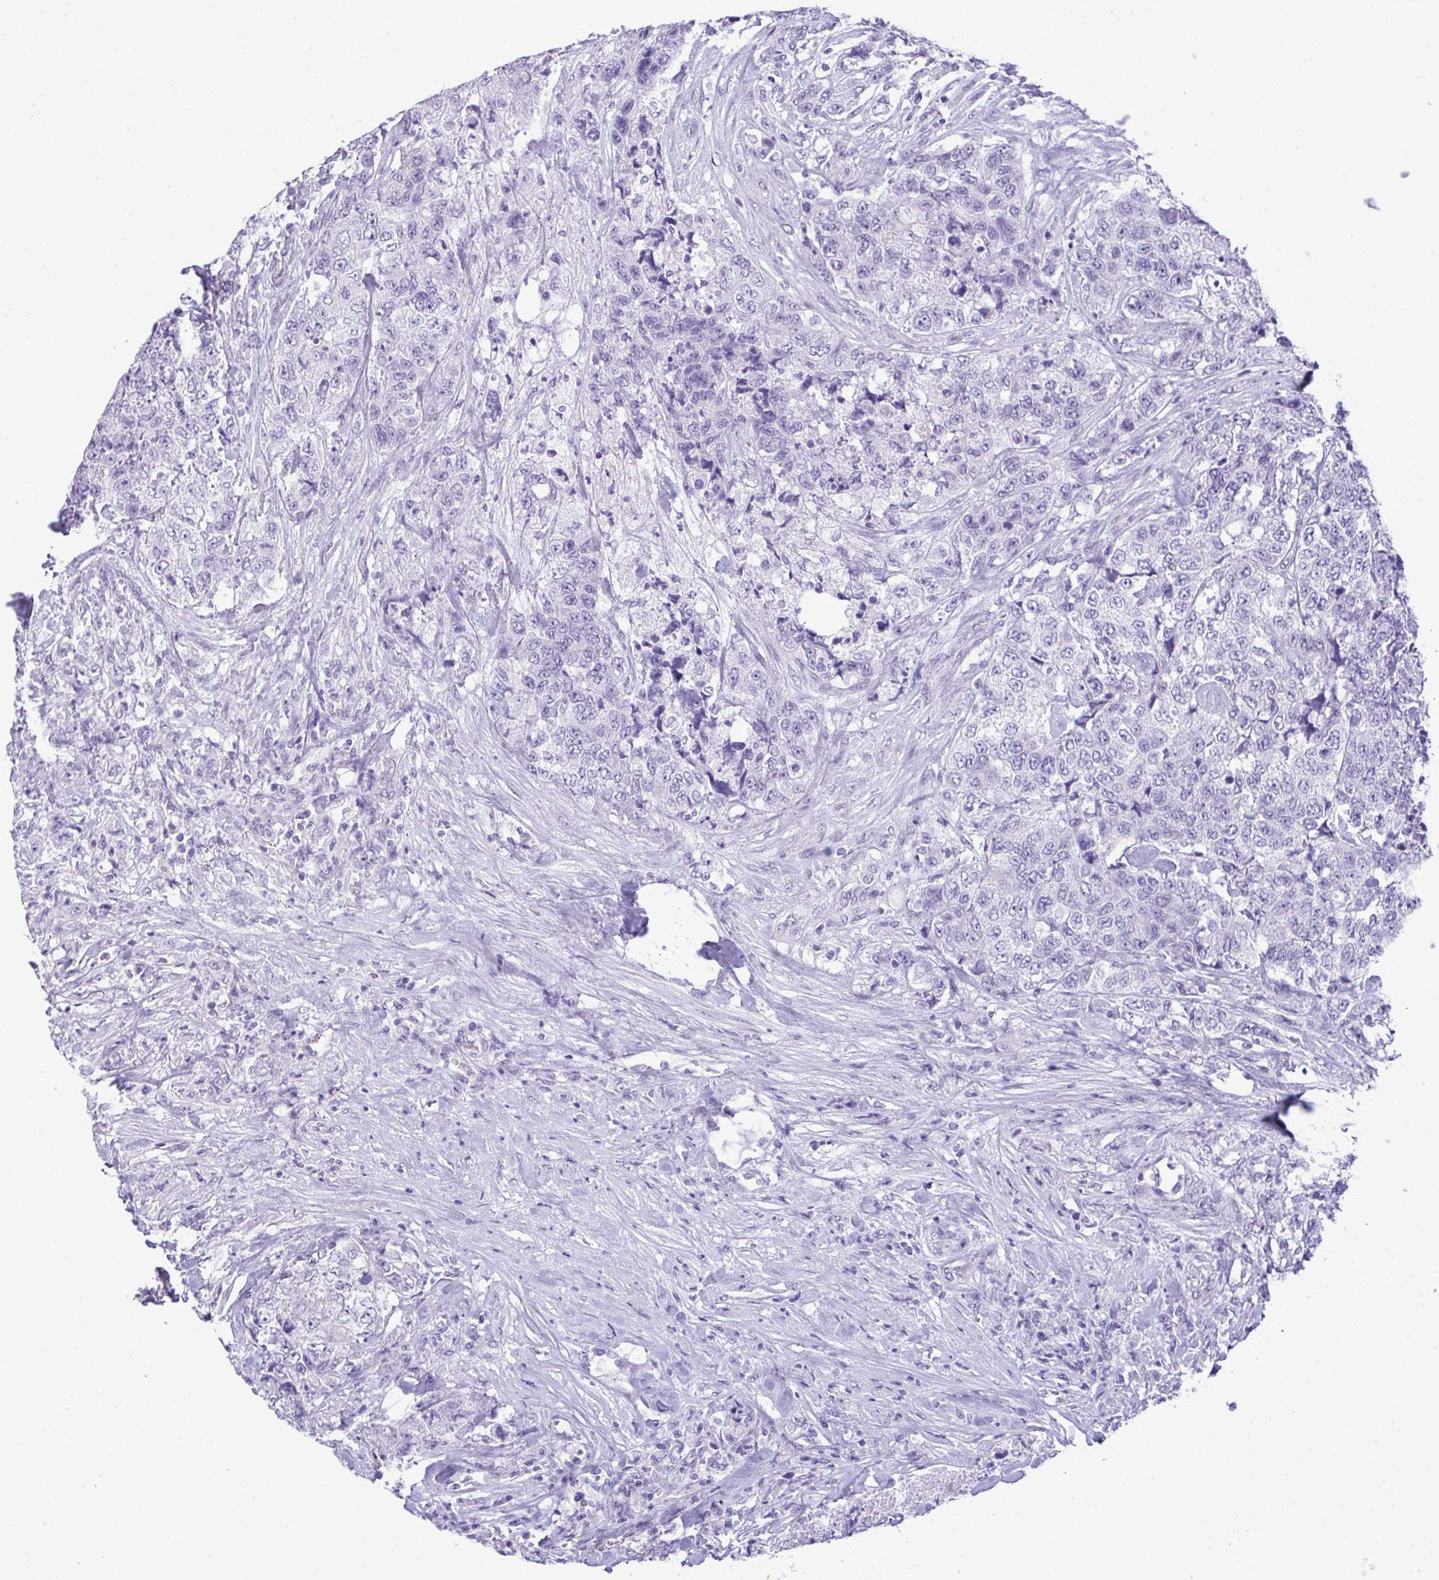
{"staining": {"intensity": "negative", "quantity": "none", "location": "none"}, "tissue": "urothelial cancer", "cell_type": "Tumor cells", "image_type": "cancer", "snomed": [{"axis": "morphology", "description": "Urothelial carcinoma, High grade"}, {"axis": "topography", "description": "Urinary bladder"}], "caption": "Immunohistochemical staining of human high-grade urothelial carcinoma reveals no significant positivity in tumor cells.", "gene": "PRM2", "patient": {"sex": "female", "age": 78}}